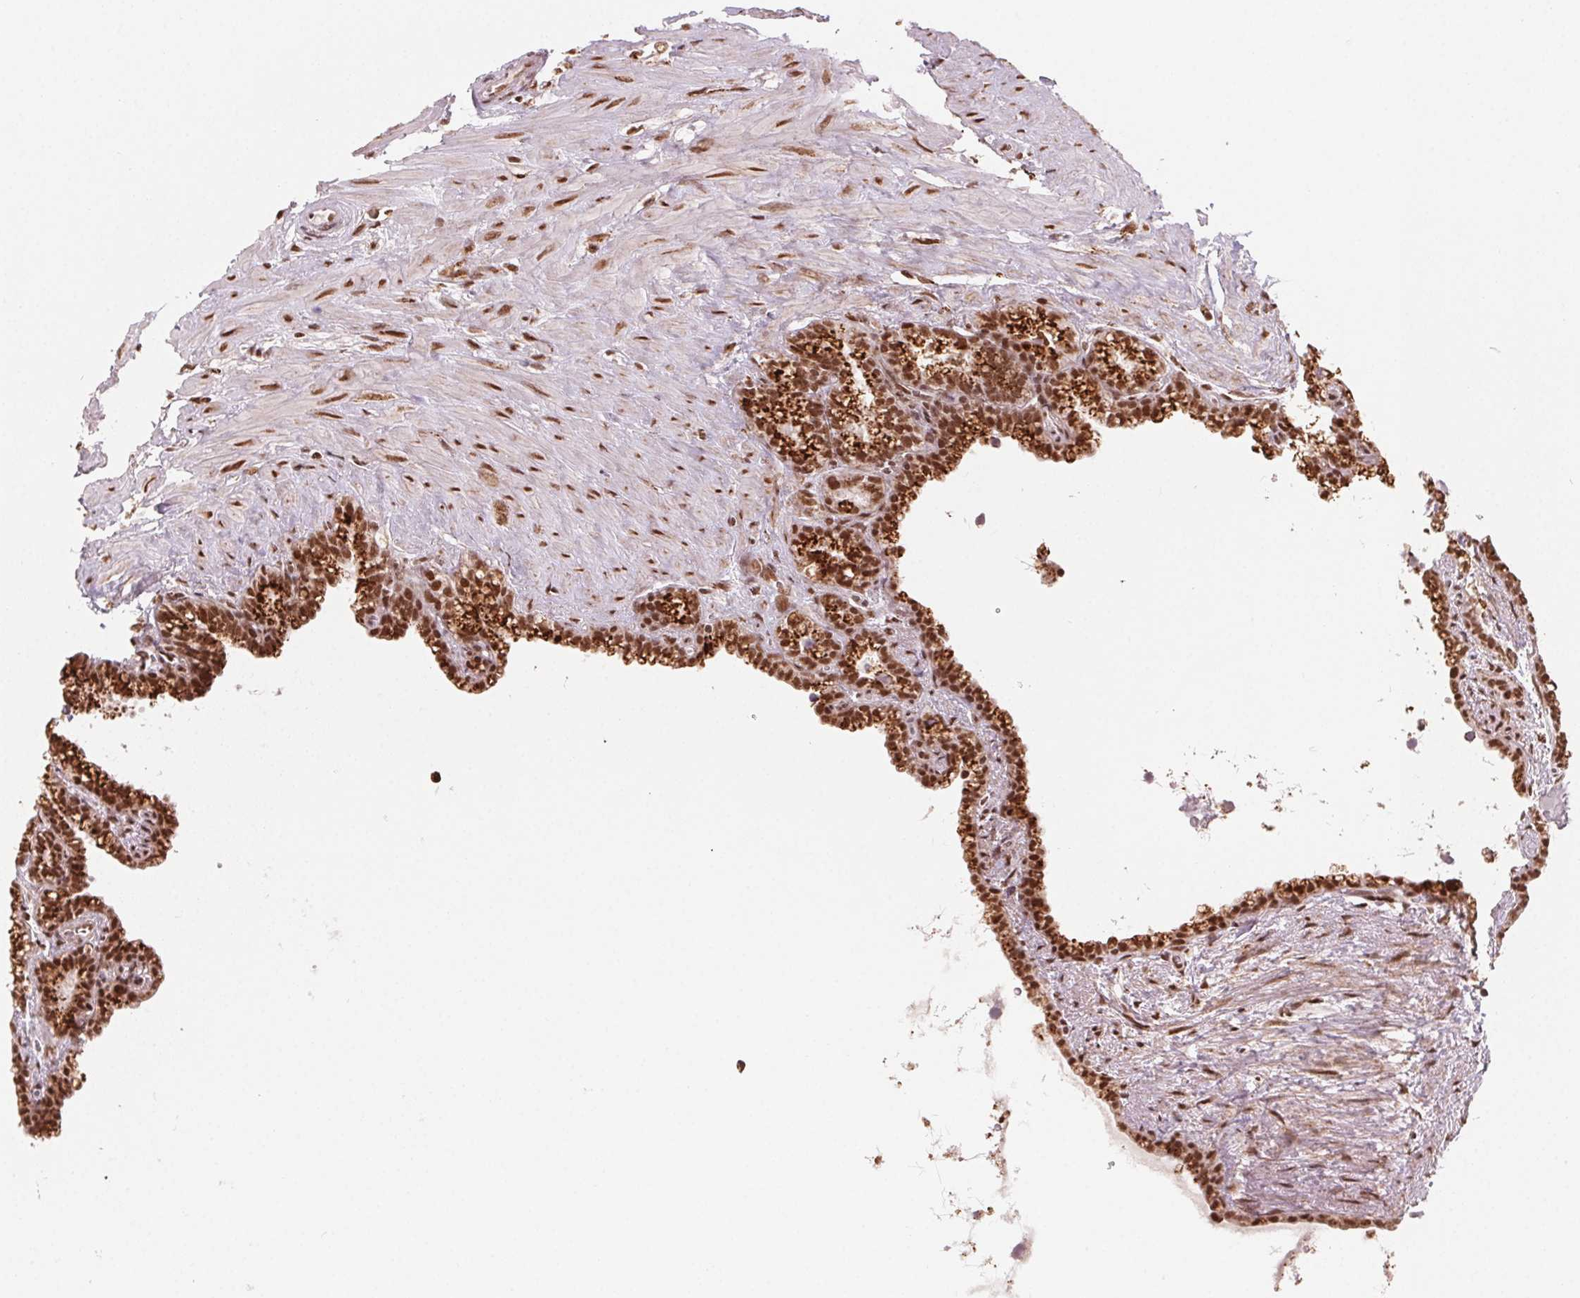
{"staining": {"intensity": "strong", "quantity": ">75%", "location": "cytoplasmic/membranous,nuclear"}, "tissue": "seminal vesicle", "cell_type": "Glandular cells", "image_type": "normal", "snomed": [{"axis": "morphology", "description": "Normal tissue, NOS"}, {"axis": "topography", "description": "Seminal veicle"}], "caption": "A brown stain highlights strong cytoplasmic/membranous,nuclear positivity of a protein in glandular cells of unremarkable human seminal vesicle.", "gene": "TOPORS", "patient": {"sex": "male", "age": 76}}